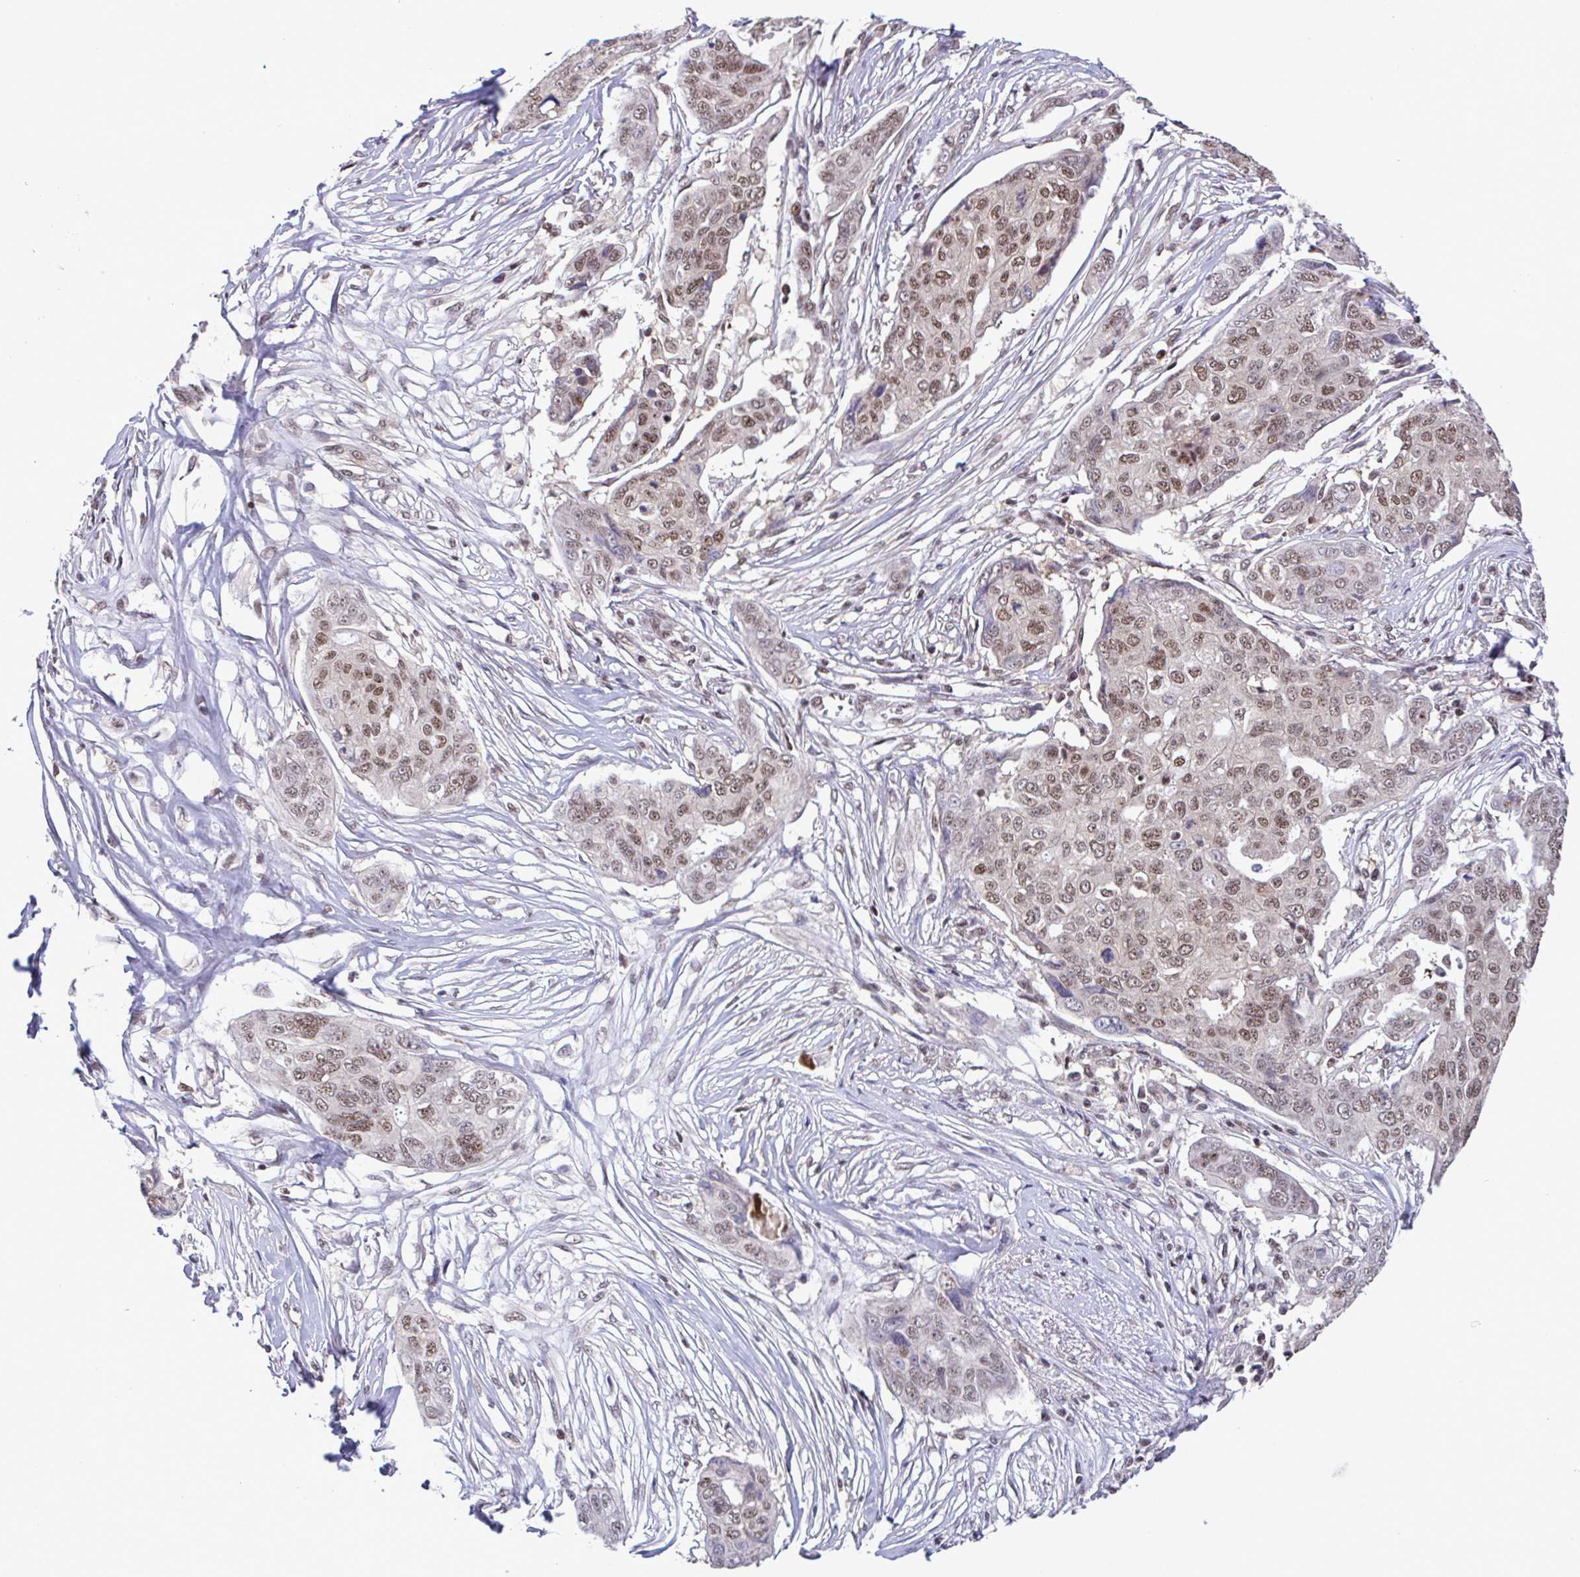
{"staining": {"intensity": "moderate", "quantity": ">75%", "location": "nuclear"}, "tissue": "ovarian cancer", "cell_type": "Tumor cells", "image_type": "cancer", "snomed": [{"axis": "morphology", "description": "Carcinoma, endometroid"}, {"axis": "topography", "description": "Ovary"}], "caption": "This histopathology image reveals immunohistochemistry staining of ovarian cancer, with medium moderate nuclear expression in about >75% of tumor cells.", "gene": "OR6K3", "patient": {"sex": "female", "age": 70}}